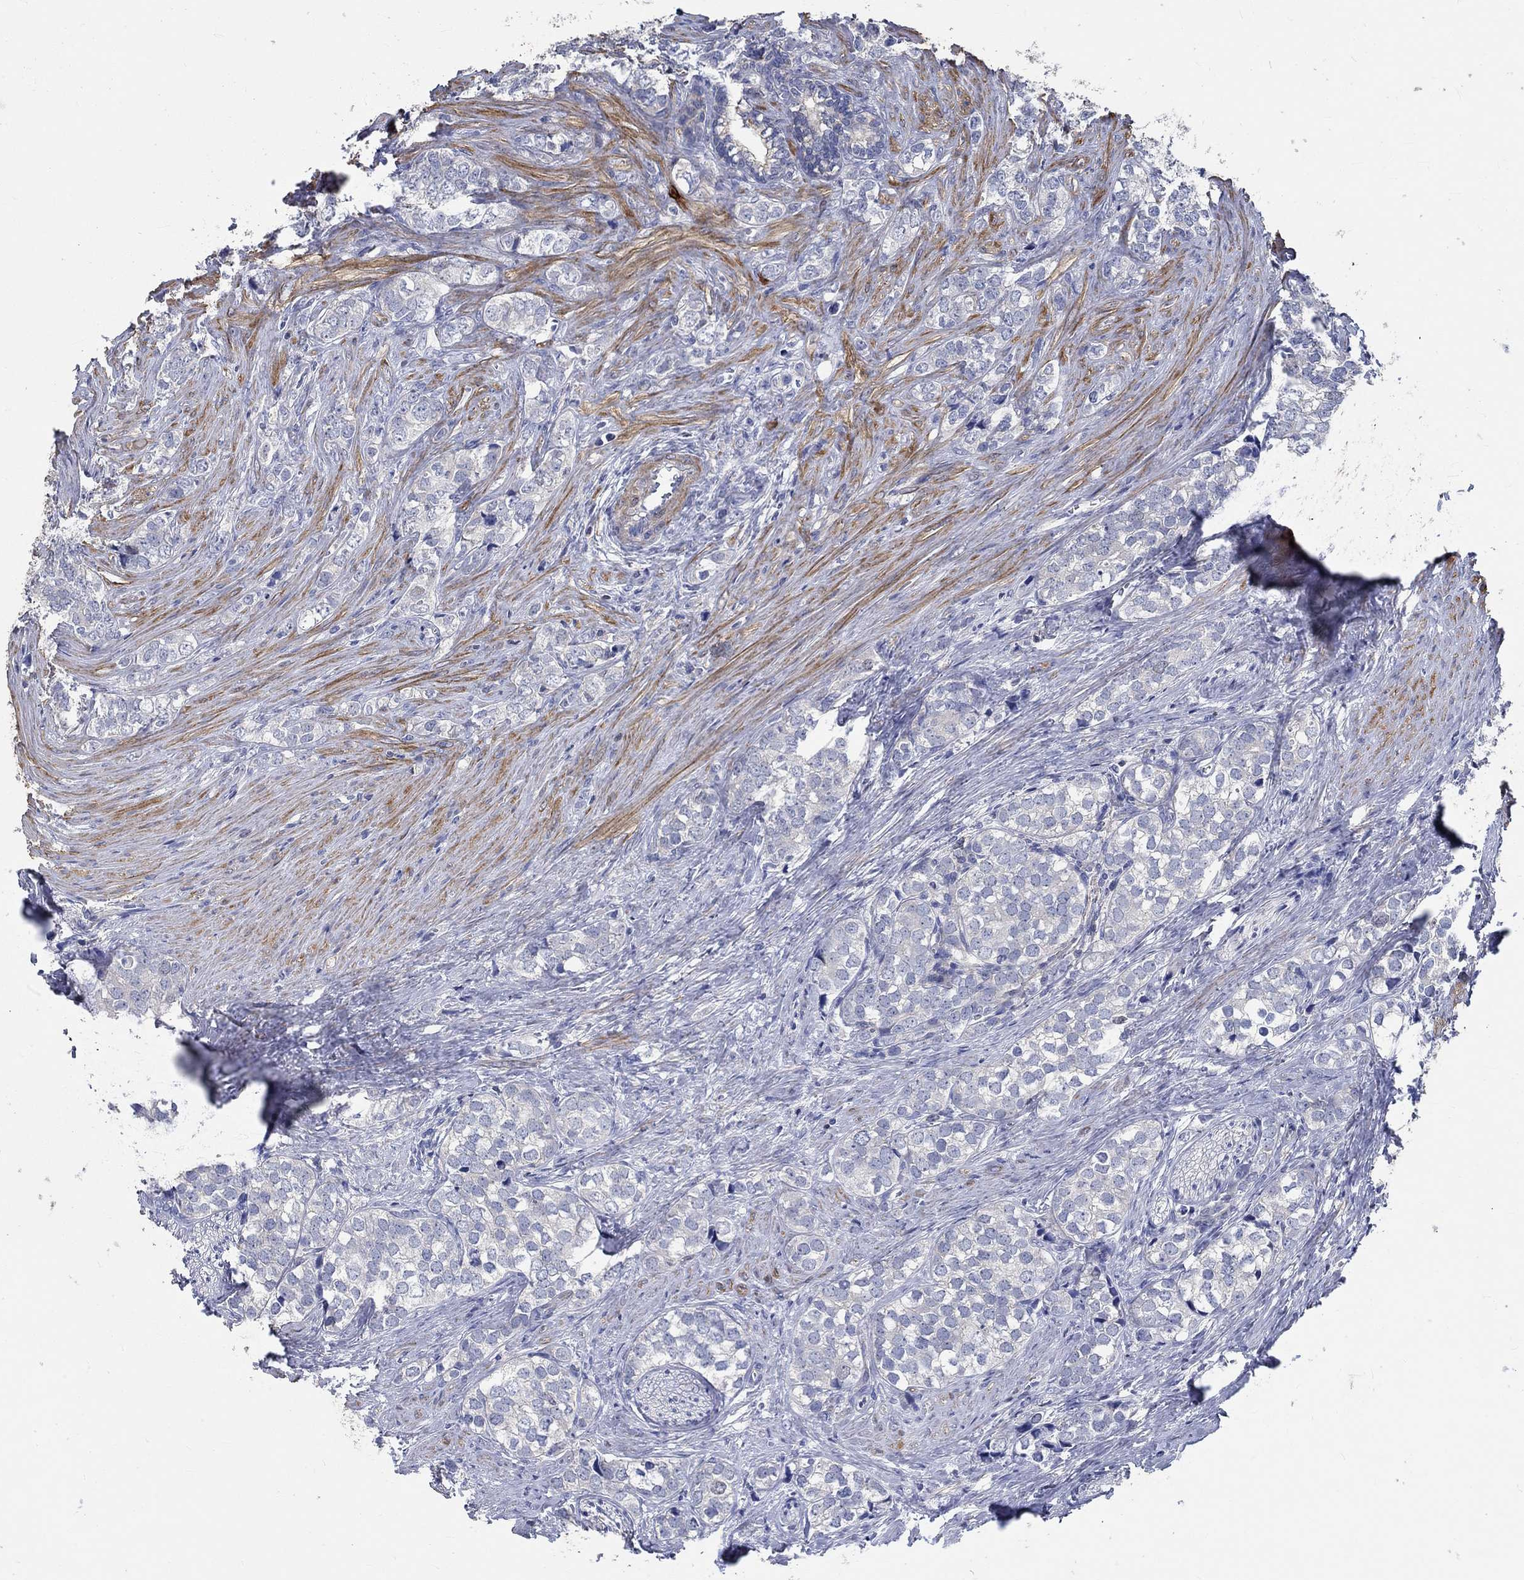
{"staining": {"intensity": "negative", "quantity": "none", "location": "none"}, "tissue": "prostate cancer", "cell_type": "Tumor cells", "image_type": "cancer", "snomed": [{"axis": "morphology", "description": "Adenocarcinoma, NOS"}, {"axis": "topography", "description": "Prostate and seminal vesicle, NOS"}], "caption": "The immunohistochemistry photomicrograph has no significant positivity in tumor cells of prostate adenocarcinoma tissue. (DAB (3,3'-diaminobenzidine) immunohistochemistry (IHC) visualized using brightfield microscopy, high magnification).", "gene": "TNFAIP8L3", "patient": {"sex": "male", "age": 63}}